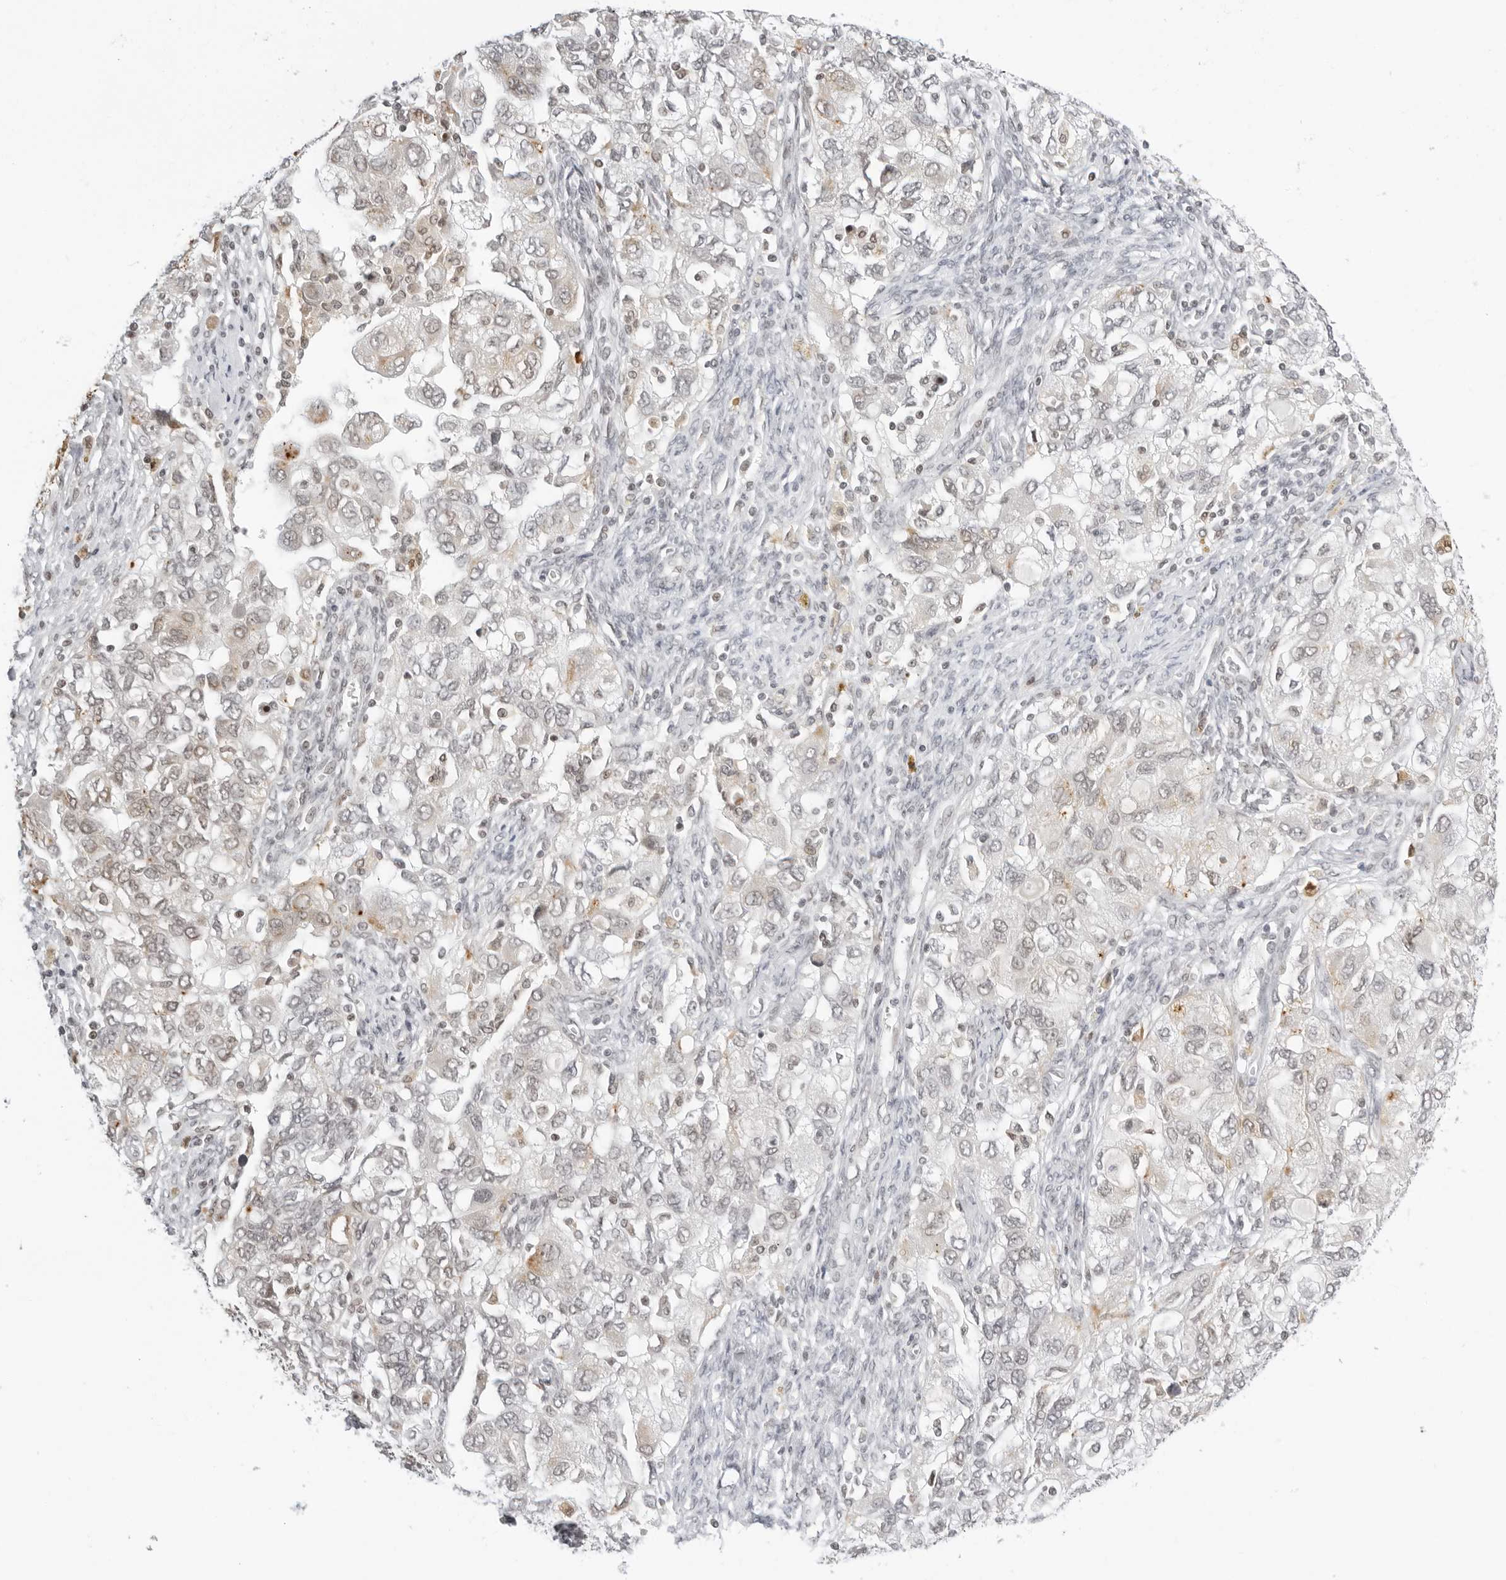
{"staining": {"intensity": "negative", "quantity": "none", "location": "none"}, "tissue": "ovarian cancer", "cell_type": "Tumor cells", "image_type": "cancer", "snomed": [{"axis": "morphology", "description": "Carcinoma, NOS"}, {"axis": "morphology", "description": "Cystadenocarcinoma, serous, NOS"}, {"axis": "topography", "description": "Ovary"}], "caption": "Tumor cells are negative for brown protein staining in serous cystadenocarcinoma (ovarian). (DAB (3,3'-diaminobenzidine) immunohistochemistry with hematoxylin counter stain).", "gene": "MSH6", "patient": {"sex": "female", "age": 69}}